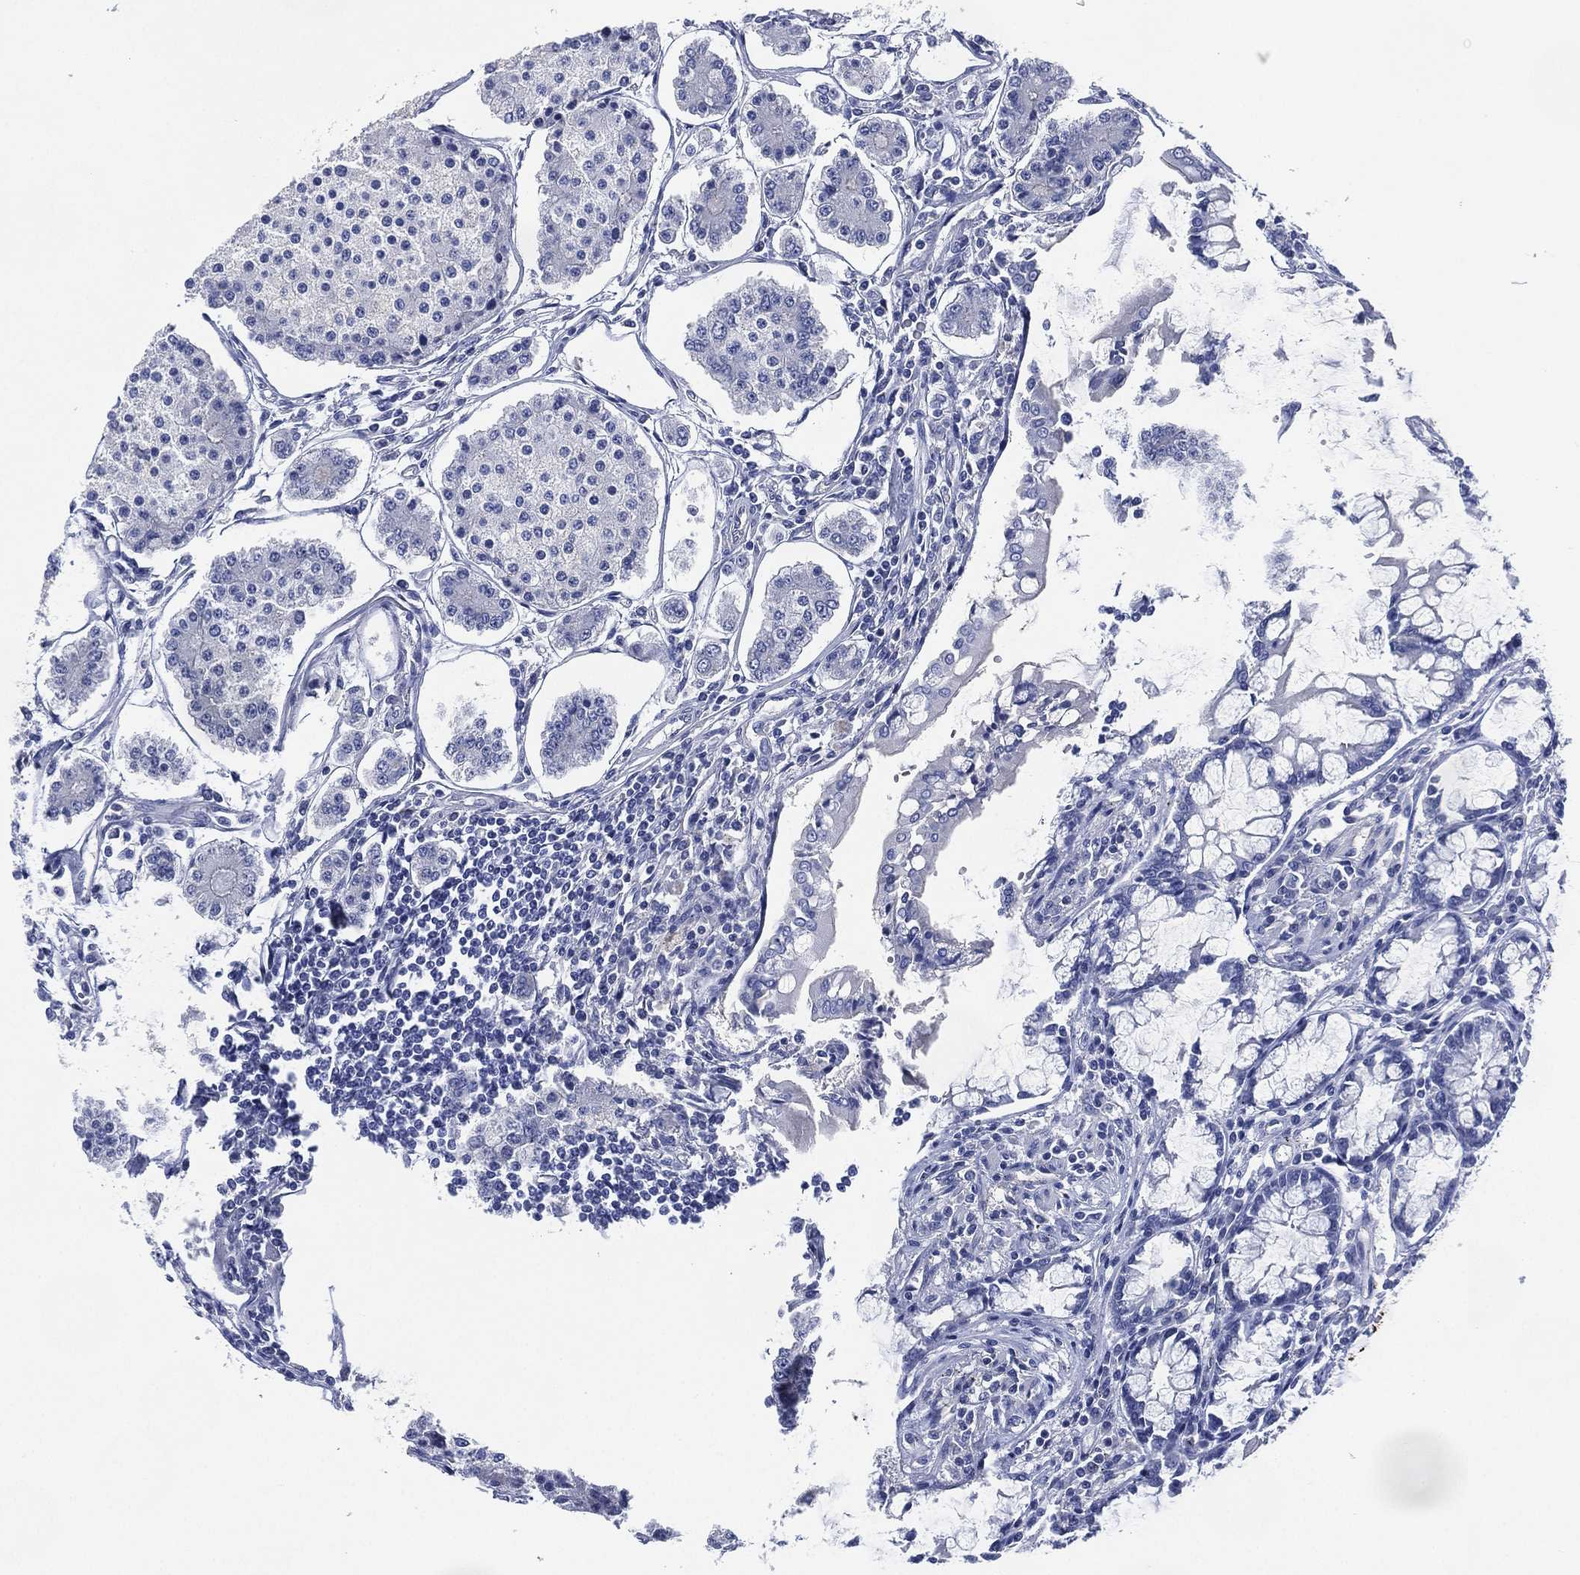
{"staining": {"intensity": "negative", "quantity": "none", "location": "none"}, "tissue": "carcinoid", "cell_type": "Tumor cells", "image_type": "cancer", "snomed": [{"axis": "morphology", "description": "Carcinoid, malignant, NOS"}, {"axis": "topography", "description": "Small intestine"}], "caption": "Tumor cells are negative for brown protein staining in carcinoid (malignant).", "gene": "CCDC70", "patient": {"sex": "female", "age": 65}}